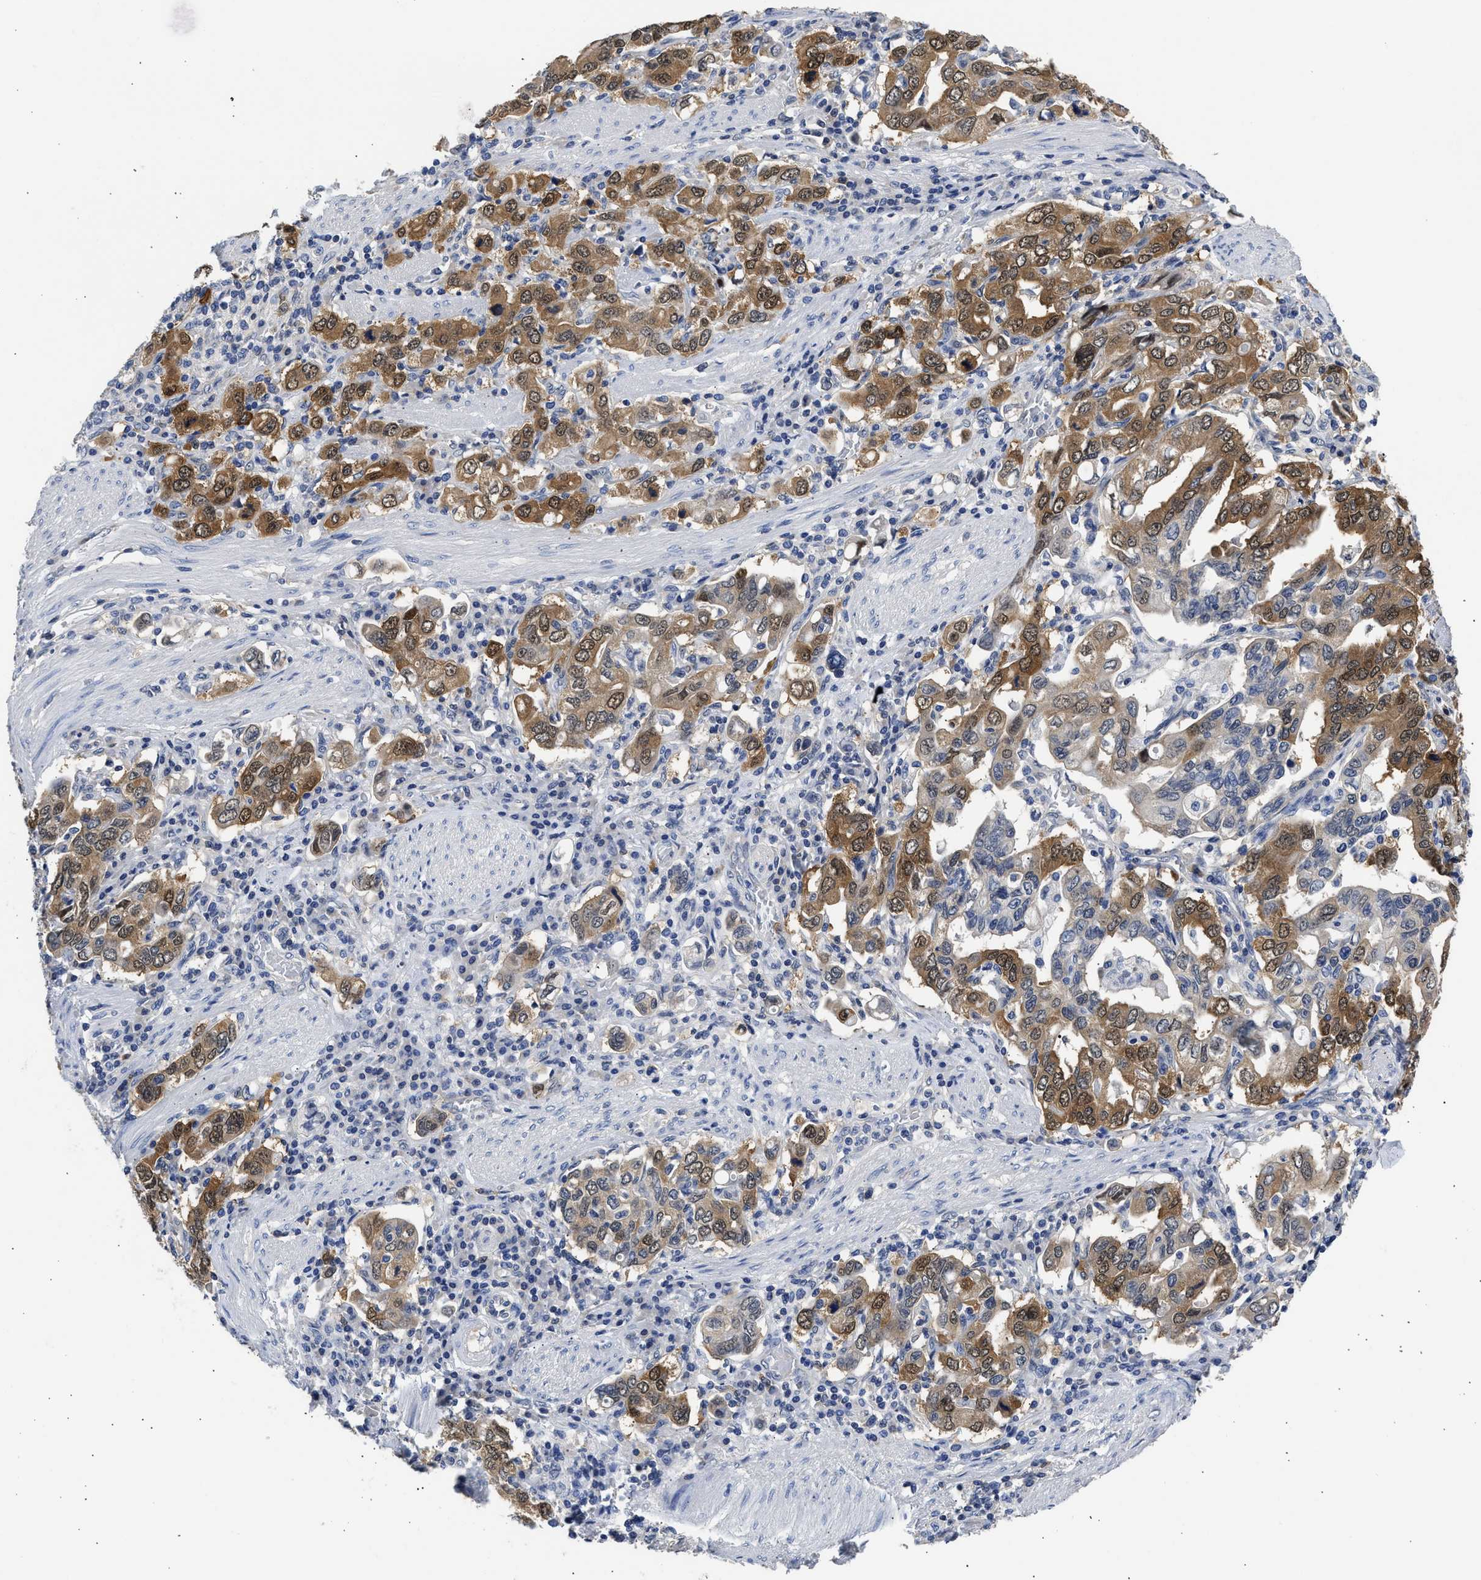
{"staining": {"intensity": "moderate", "quantity": ">75%", "location": "cytoplasmic/membranous,nuclear"}, "tissue": "stomach cancer", "cell_type": "Tumor cells", "image_type": "cancer", "snomed": [{"axis": "morphology", "description": "Adenocarcinoma, NOS"}, {"axis": "topography", "description": "Stomach, upper"}], "caption": "Protein staining by immunohistochemistry (IHC) reveals moderate cytoplasmic/membranous and nuclear staining in about >75% of tumor cells in adenocarcinoma (stomach). The staining was performed using DAB to visualize the protein expression in brown, while the nuclei were stained in blue with hematoxylin (Magnification: 20x).", "gene": "XPO5", "patient": {"sex": "male", "age": 62}}